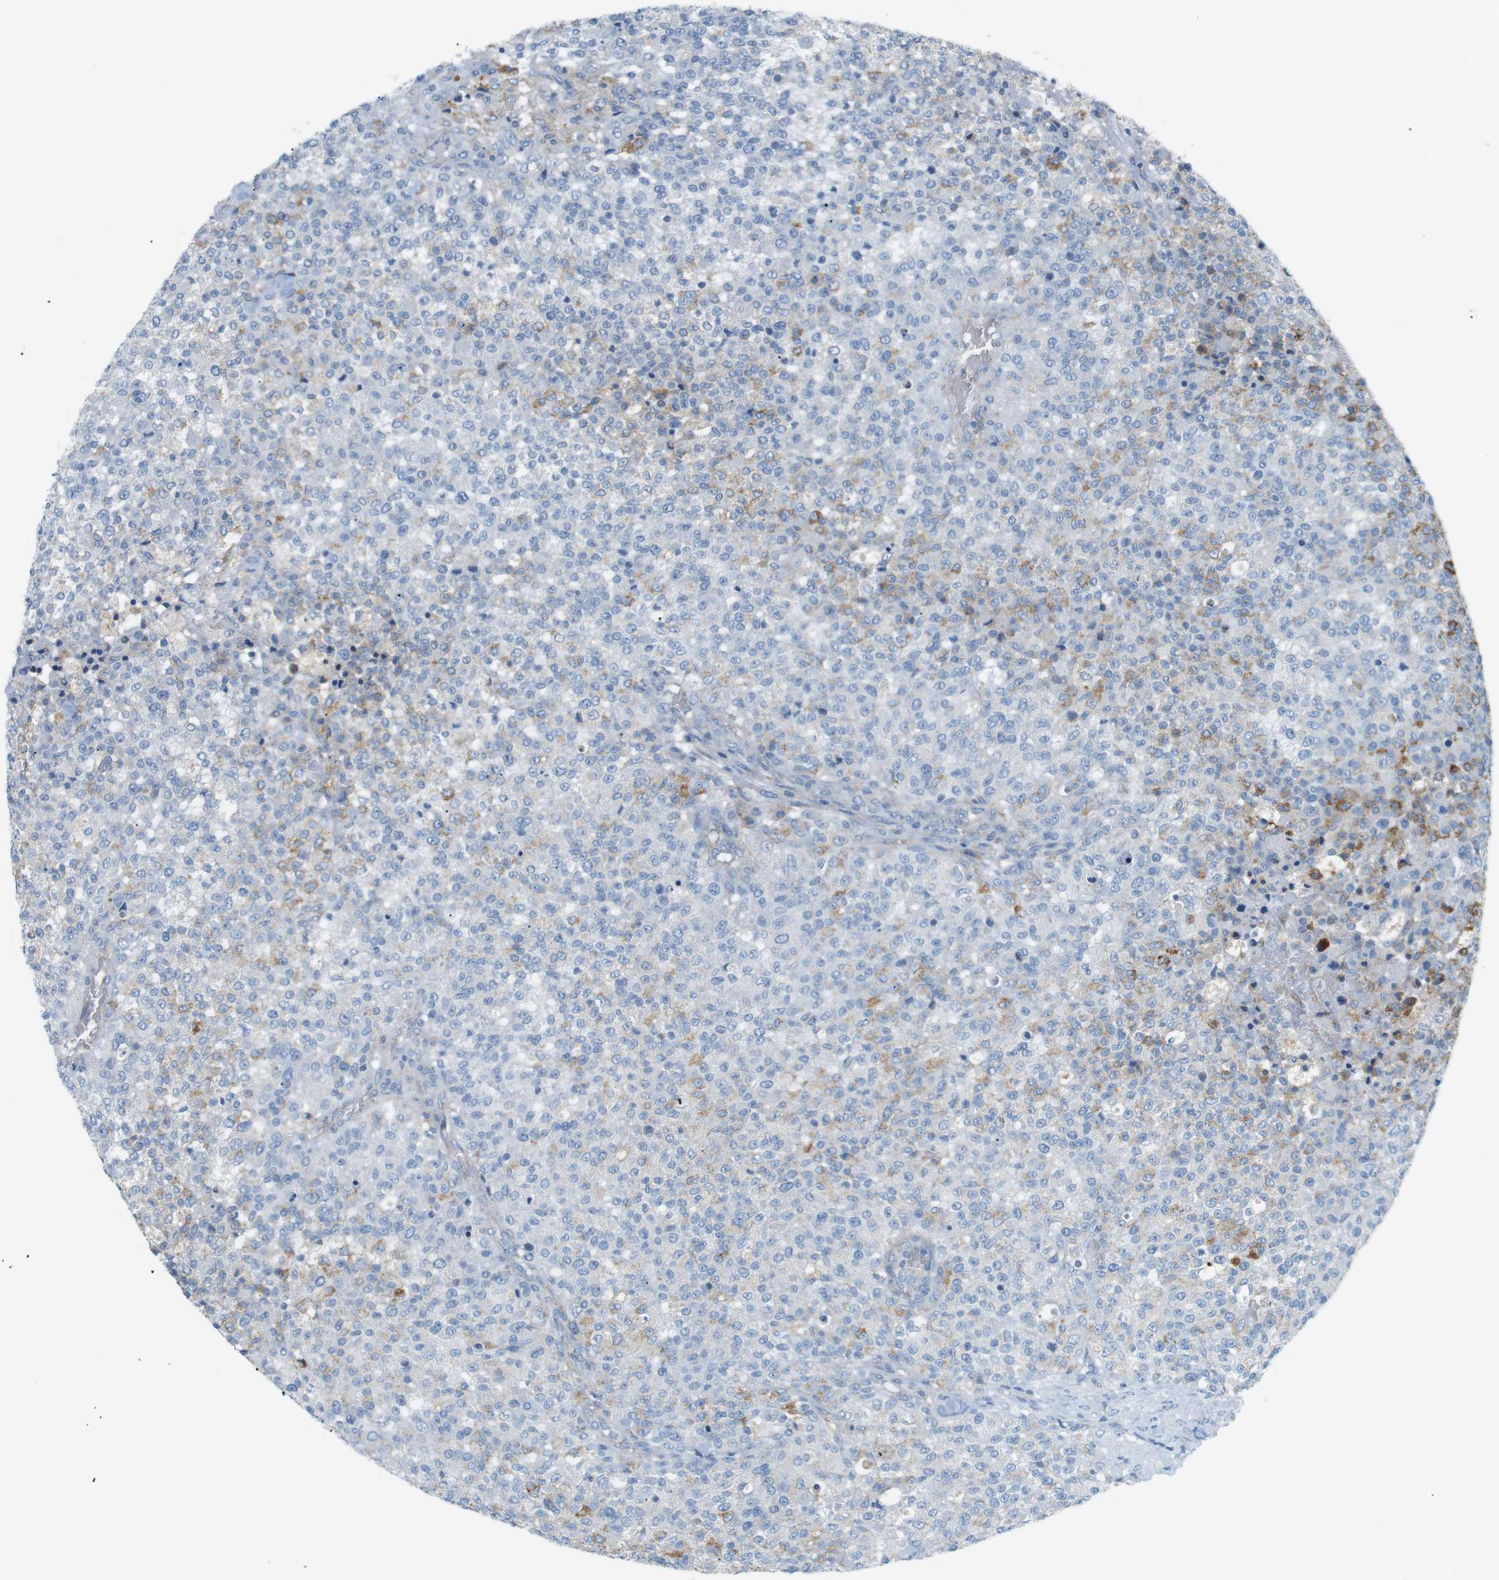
{"staining": {"intensity": "negative", "quantity": "none", "location": "none"}, "tissue": "testis cancer", "cell_type": "Tumor cells", "image_type": "cancer", "snomed": [{"axis": "morphology", "description": "Seminoma, NOS"}, {"axis": "topography", "description": "Testis"}], "caption": "A micrograph of human testis cancer is negative for staining in tumor cells.", "gene": "VAMP1", "patient": {"sex": "male", "age": 59}}